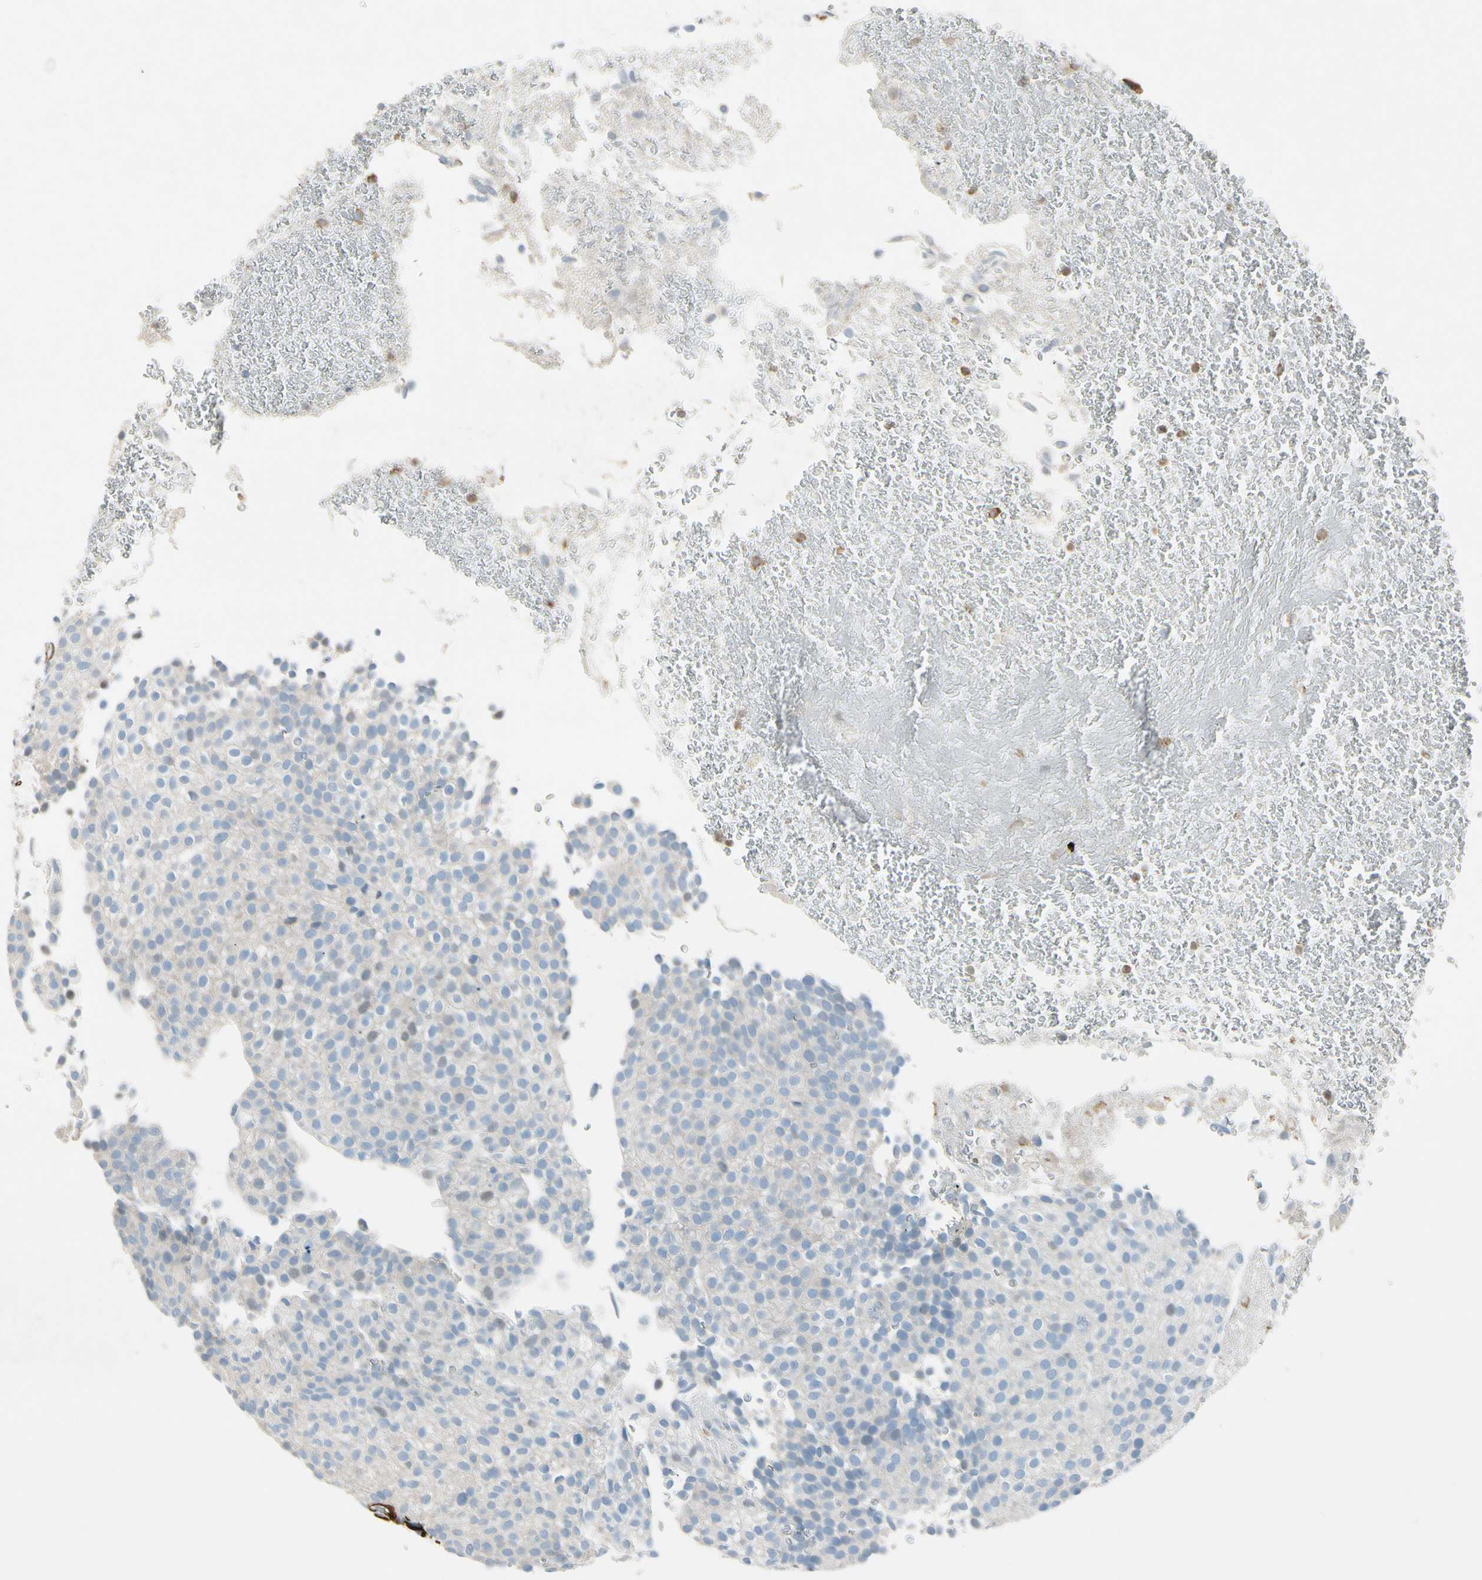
{"staining": {"intensity": "negative", "quantity": "none", "location": "none"}, "tissue": "urothelial cancer", "cell_type": "Tumor cells", "image_type": "cancer", "snomed": [{"axis": "morphology", "description": "Urothelial carcinoma, Low grade"}, {"axis": "topography", "description": "Urinary bladder"}], "caption": "Immunohistochemical staining of urothelial cancer exhibits no significant staining in tumor cells.", "gene": "CD93", "patient": {"sex": "male", "age": 78}}